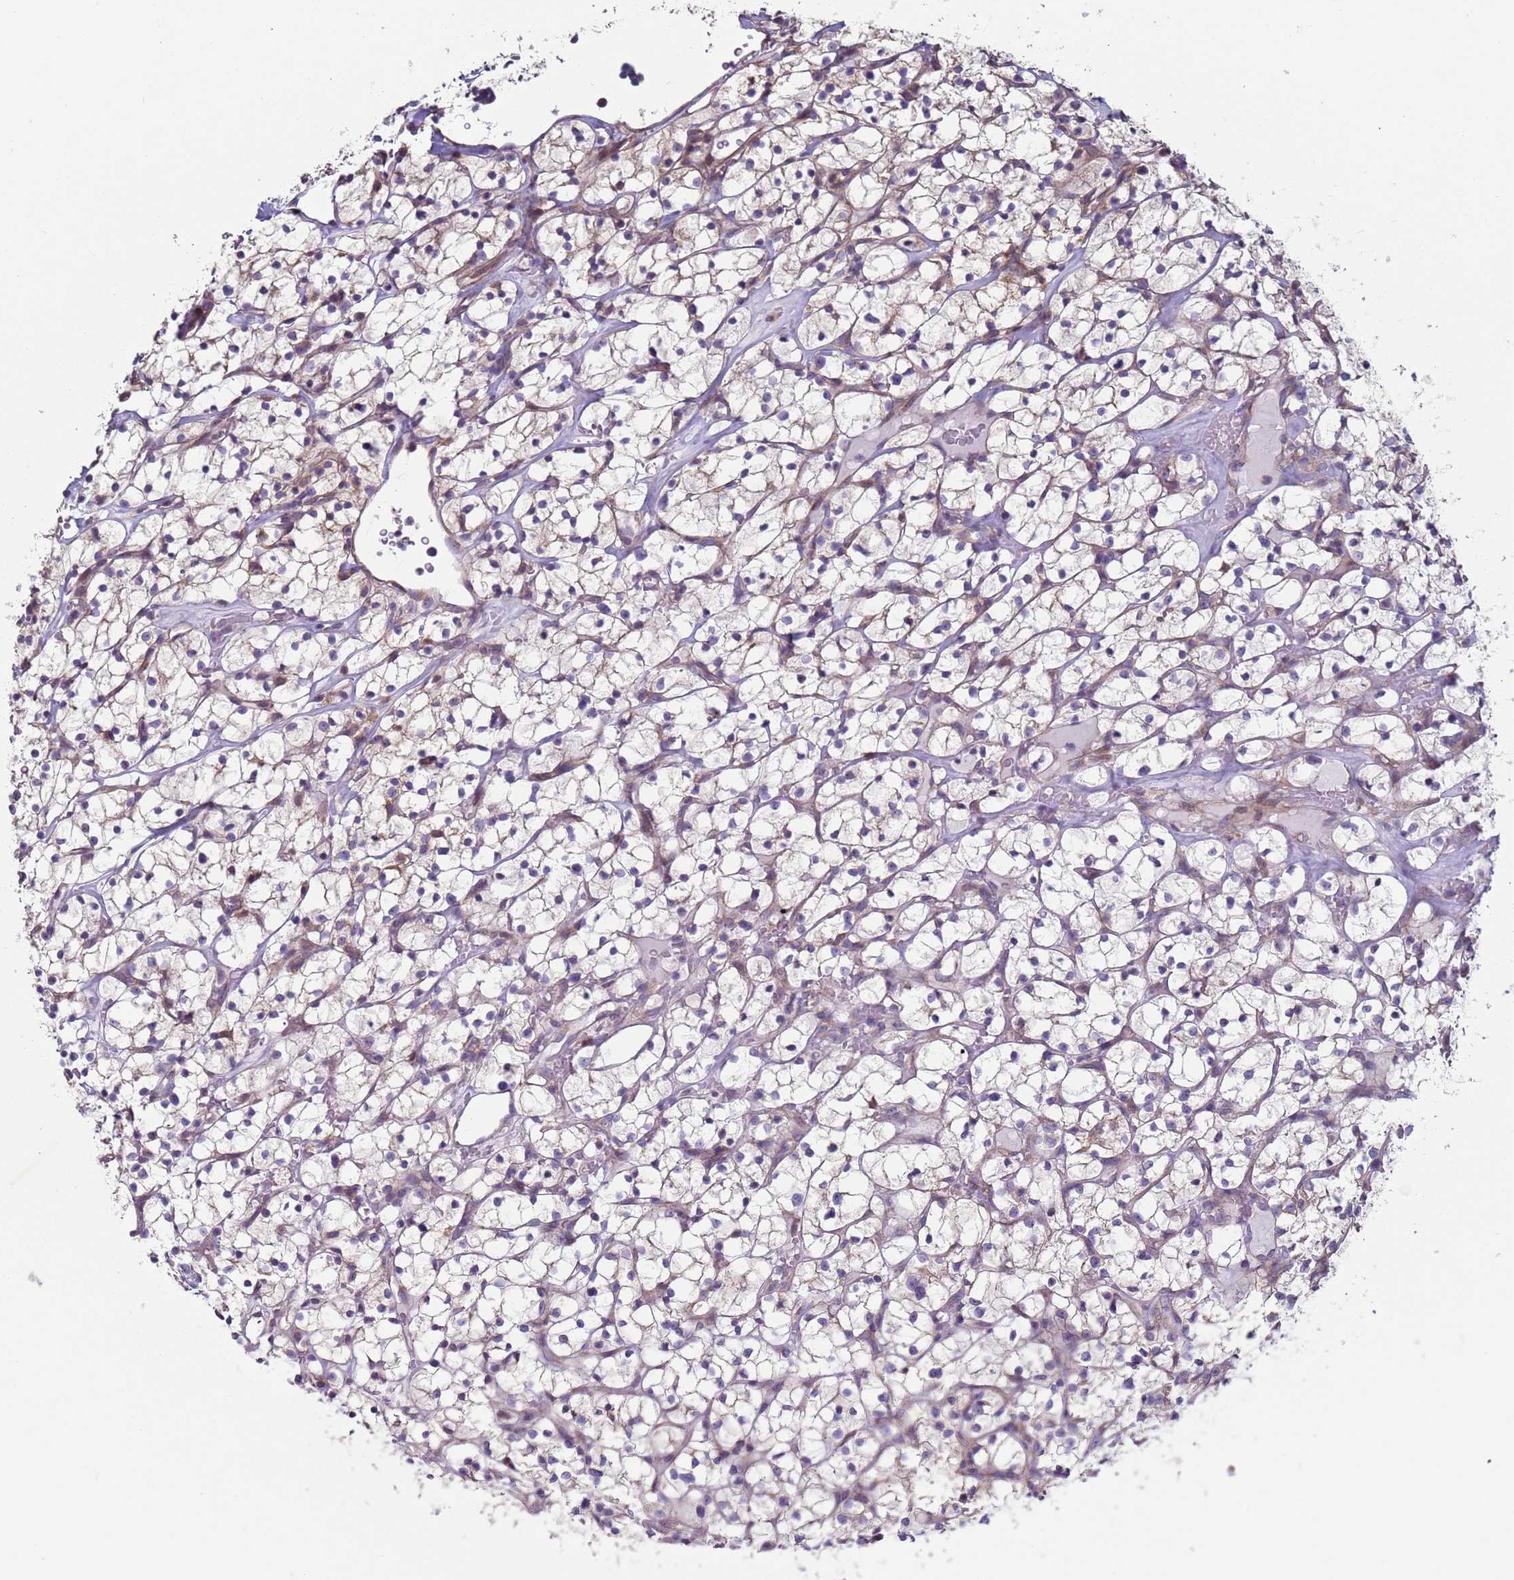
{"staining": {"intensity": "negative", "quantity": "none", "location": "none"}, "tissue": "renal cancer", "cell_type": "Tumor cells", "image_type": "cancer", "snomed": [{"axis": "morphology", "description": "Adenocarcinoma, NOS"}, {"axis": "topography", "description": "Kidney"}], "caption": "High magnification brightfield microscopy of renal cancer stained with DAB (brown) and counterstained with hematoxylin (blue): tumor cells show no significant expression.", "gene": "DIP2B", "patient": {"sex": "female", "age": 64}}